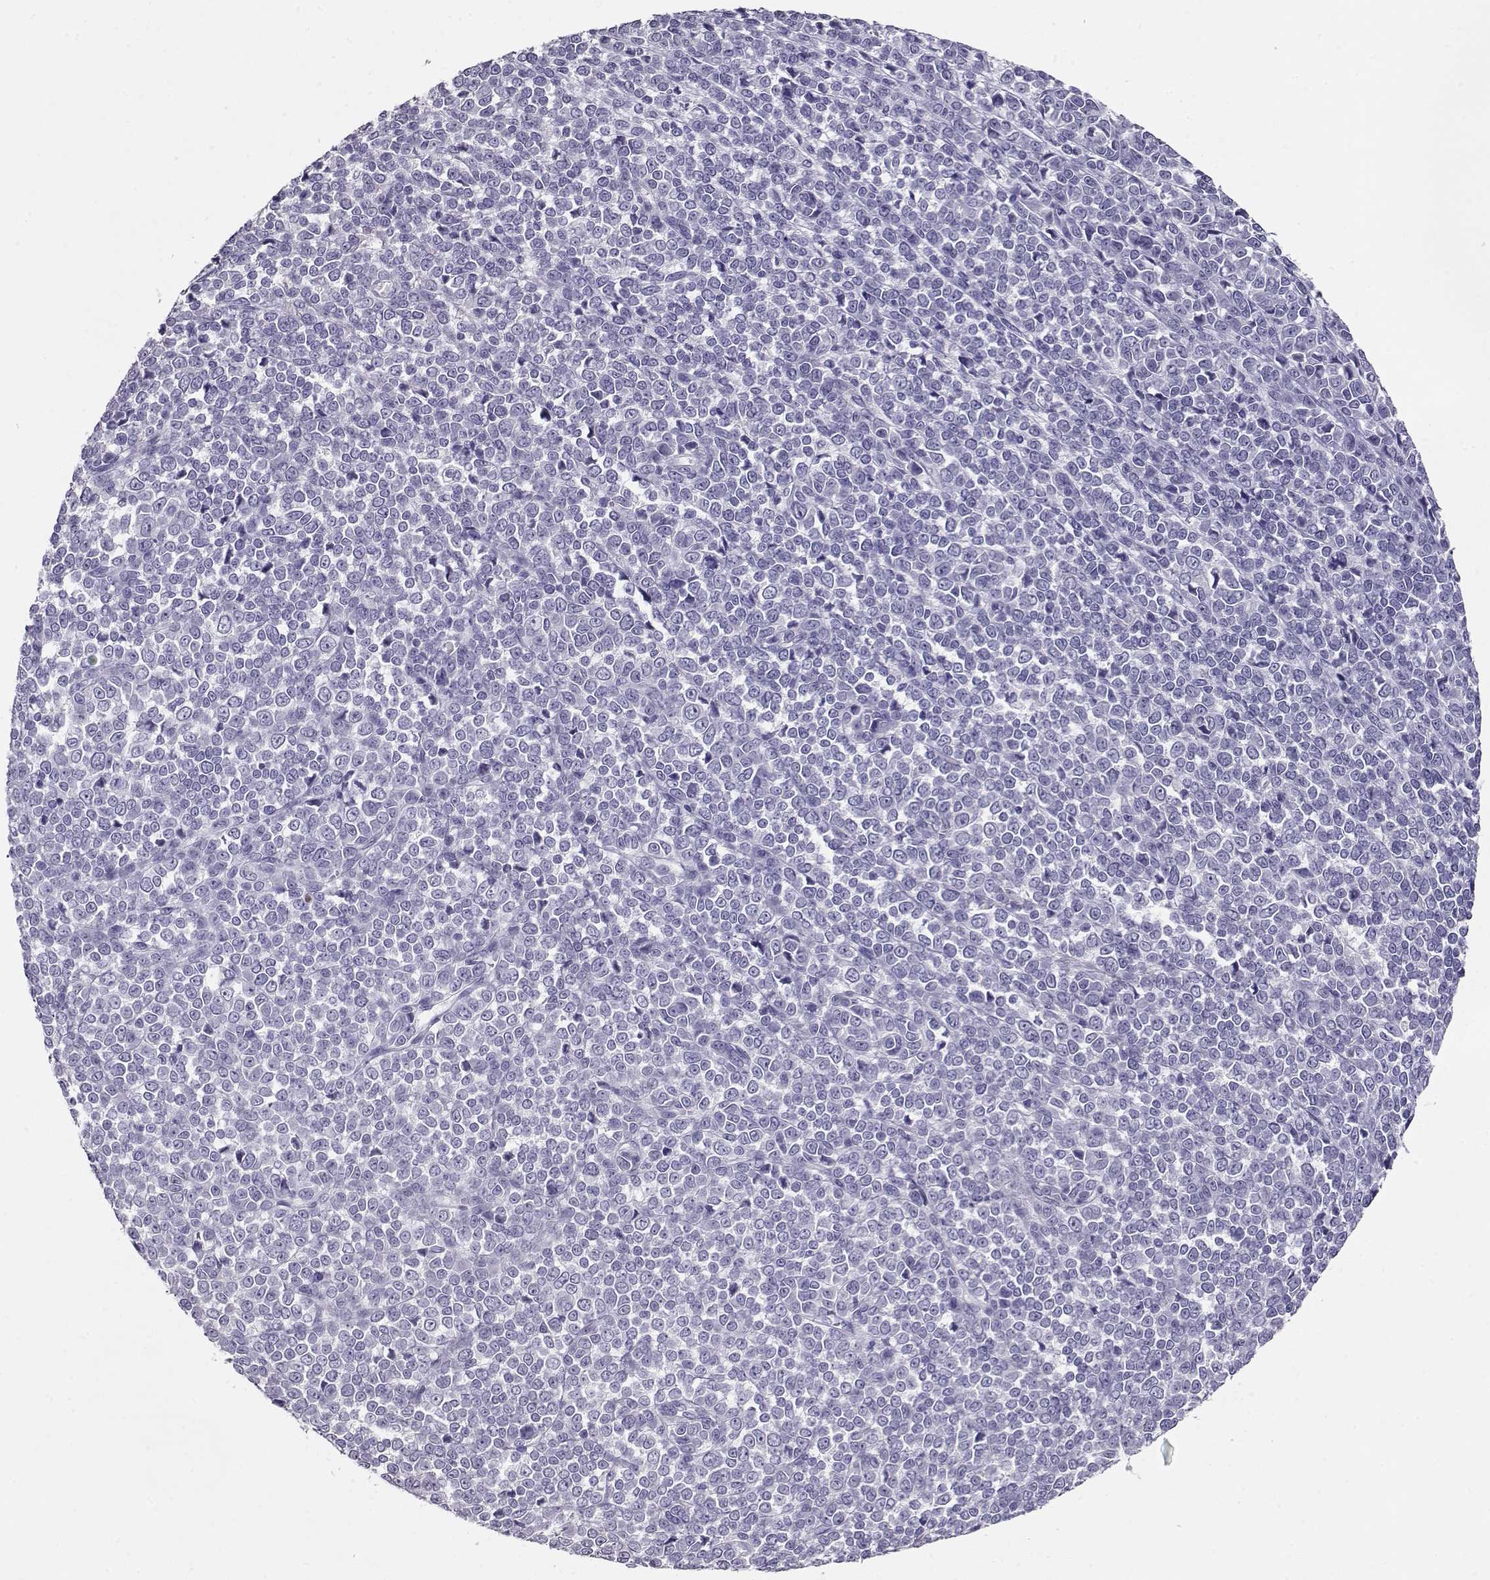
{"staining": {"intensity": "negative", "quantity": "none", "location": "none"}, "tissue": "melanoma", "cell_type": "Tumor cells", "image_type": "cancer", "snomed": [{"axis": "morphology", "description": "Malignant melanoma, NOS"}, {"axis": "topography", "description": "Skin"}], "caption": "IHC micrograph of human malignant melanoma stained for a protein (brown), which exhibits no positivity in tumor cells.", "gene": "ACTN2", "patient": {"sex": "female", "age": 95}}